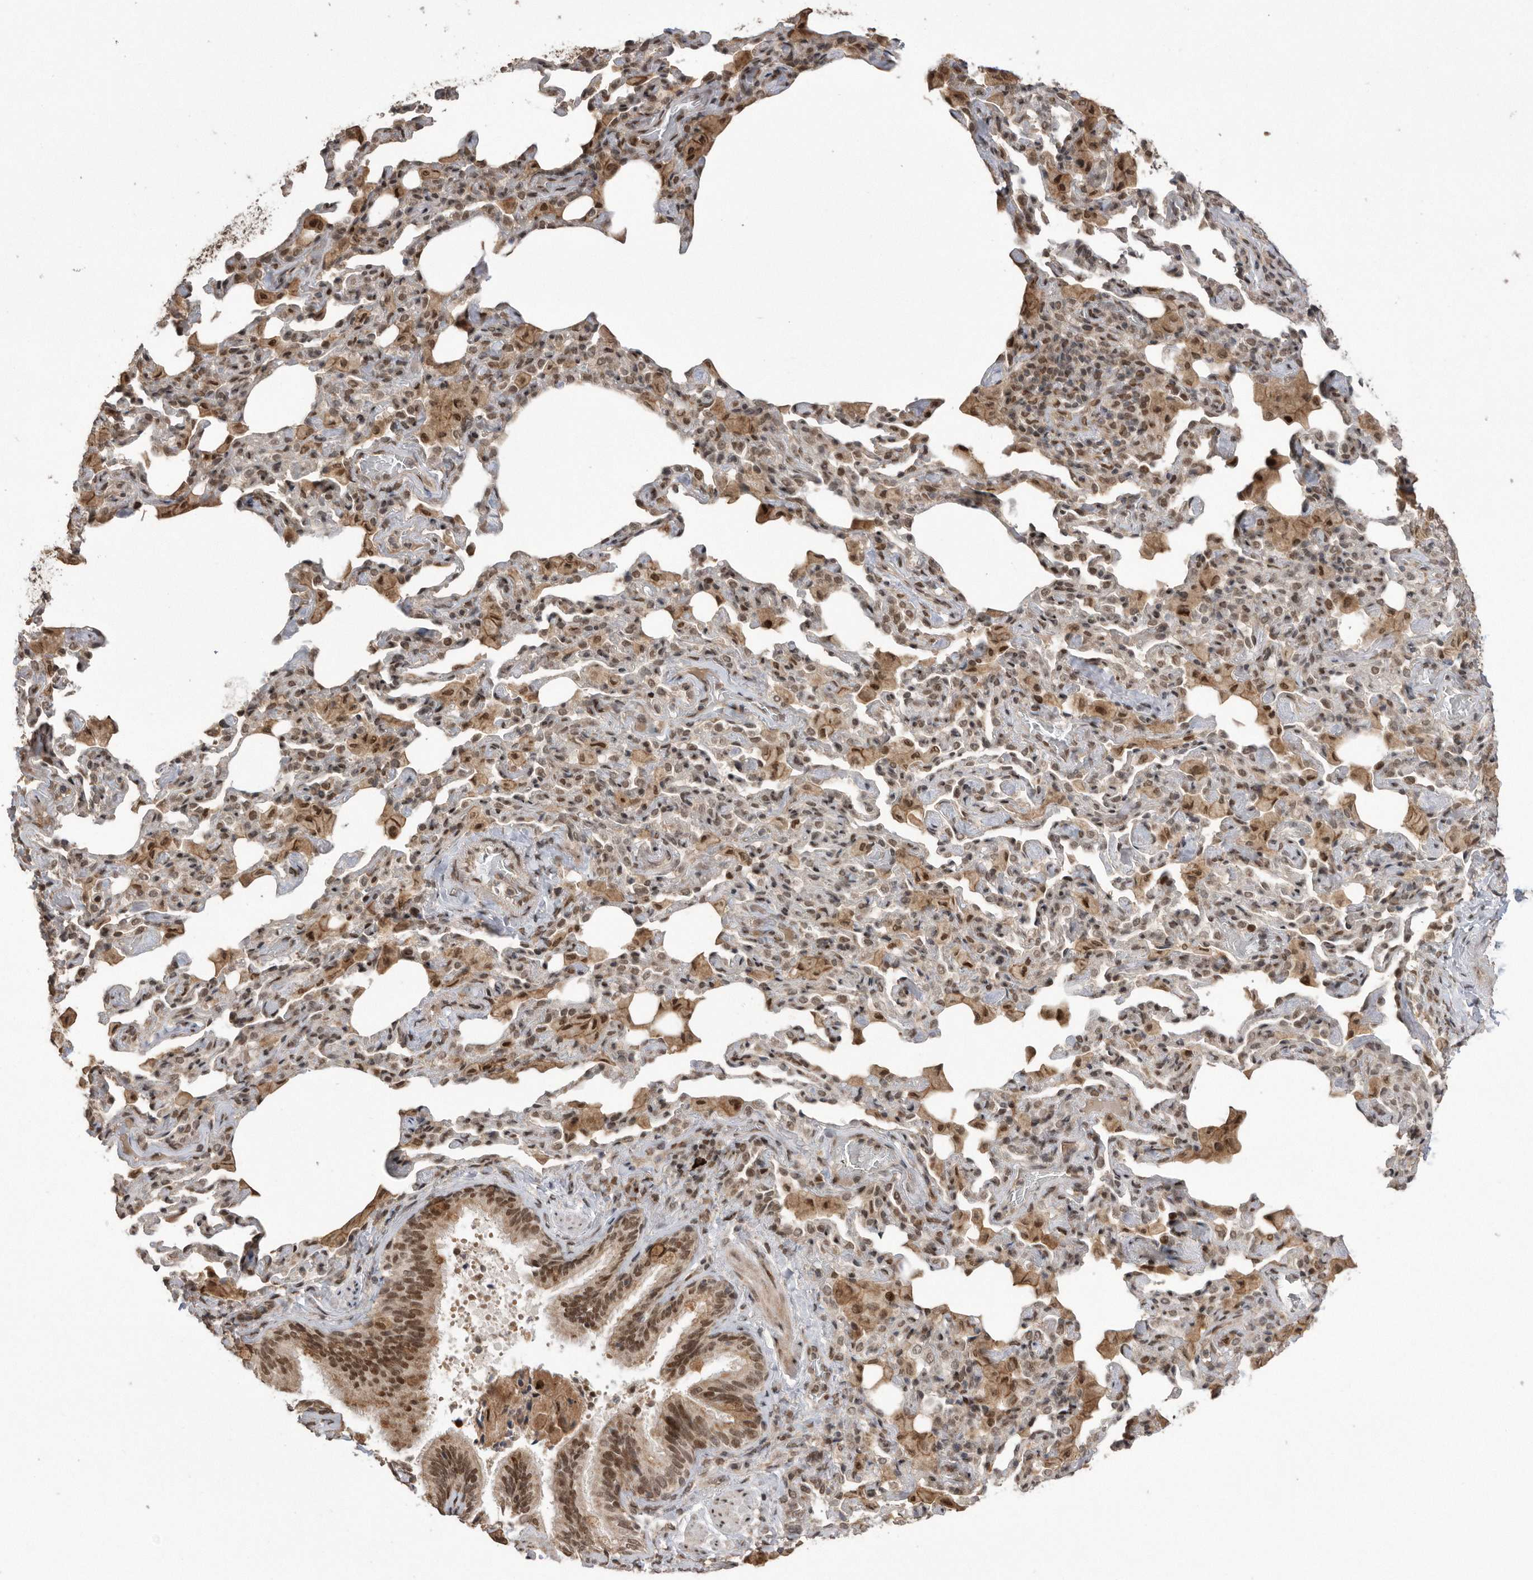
{"staining": {"intensity": "moderate", "quantity": ">75%", "location": "cytoplasmic/membranous,nuclear"}, "tissue": "bronchus", "cell_type": "Respiratory epithelial cells", "image_type": "normal", "snomed": [{"axis": "morphology", "description": "Normal tissue, NOS"}, {"axis": "morphology", "description": "Inflammation, NOS"}, {"axis": "topography", "description": "Lung"}], "caption": "Protein analysis of benign bronchus displays moderate cytoplasmic/membranous,nuclear expression in approximately >75% of respiratory epithelial cells.", "gene": "TDRD3", "patient": {"sex": "female", "age": 46}}